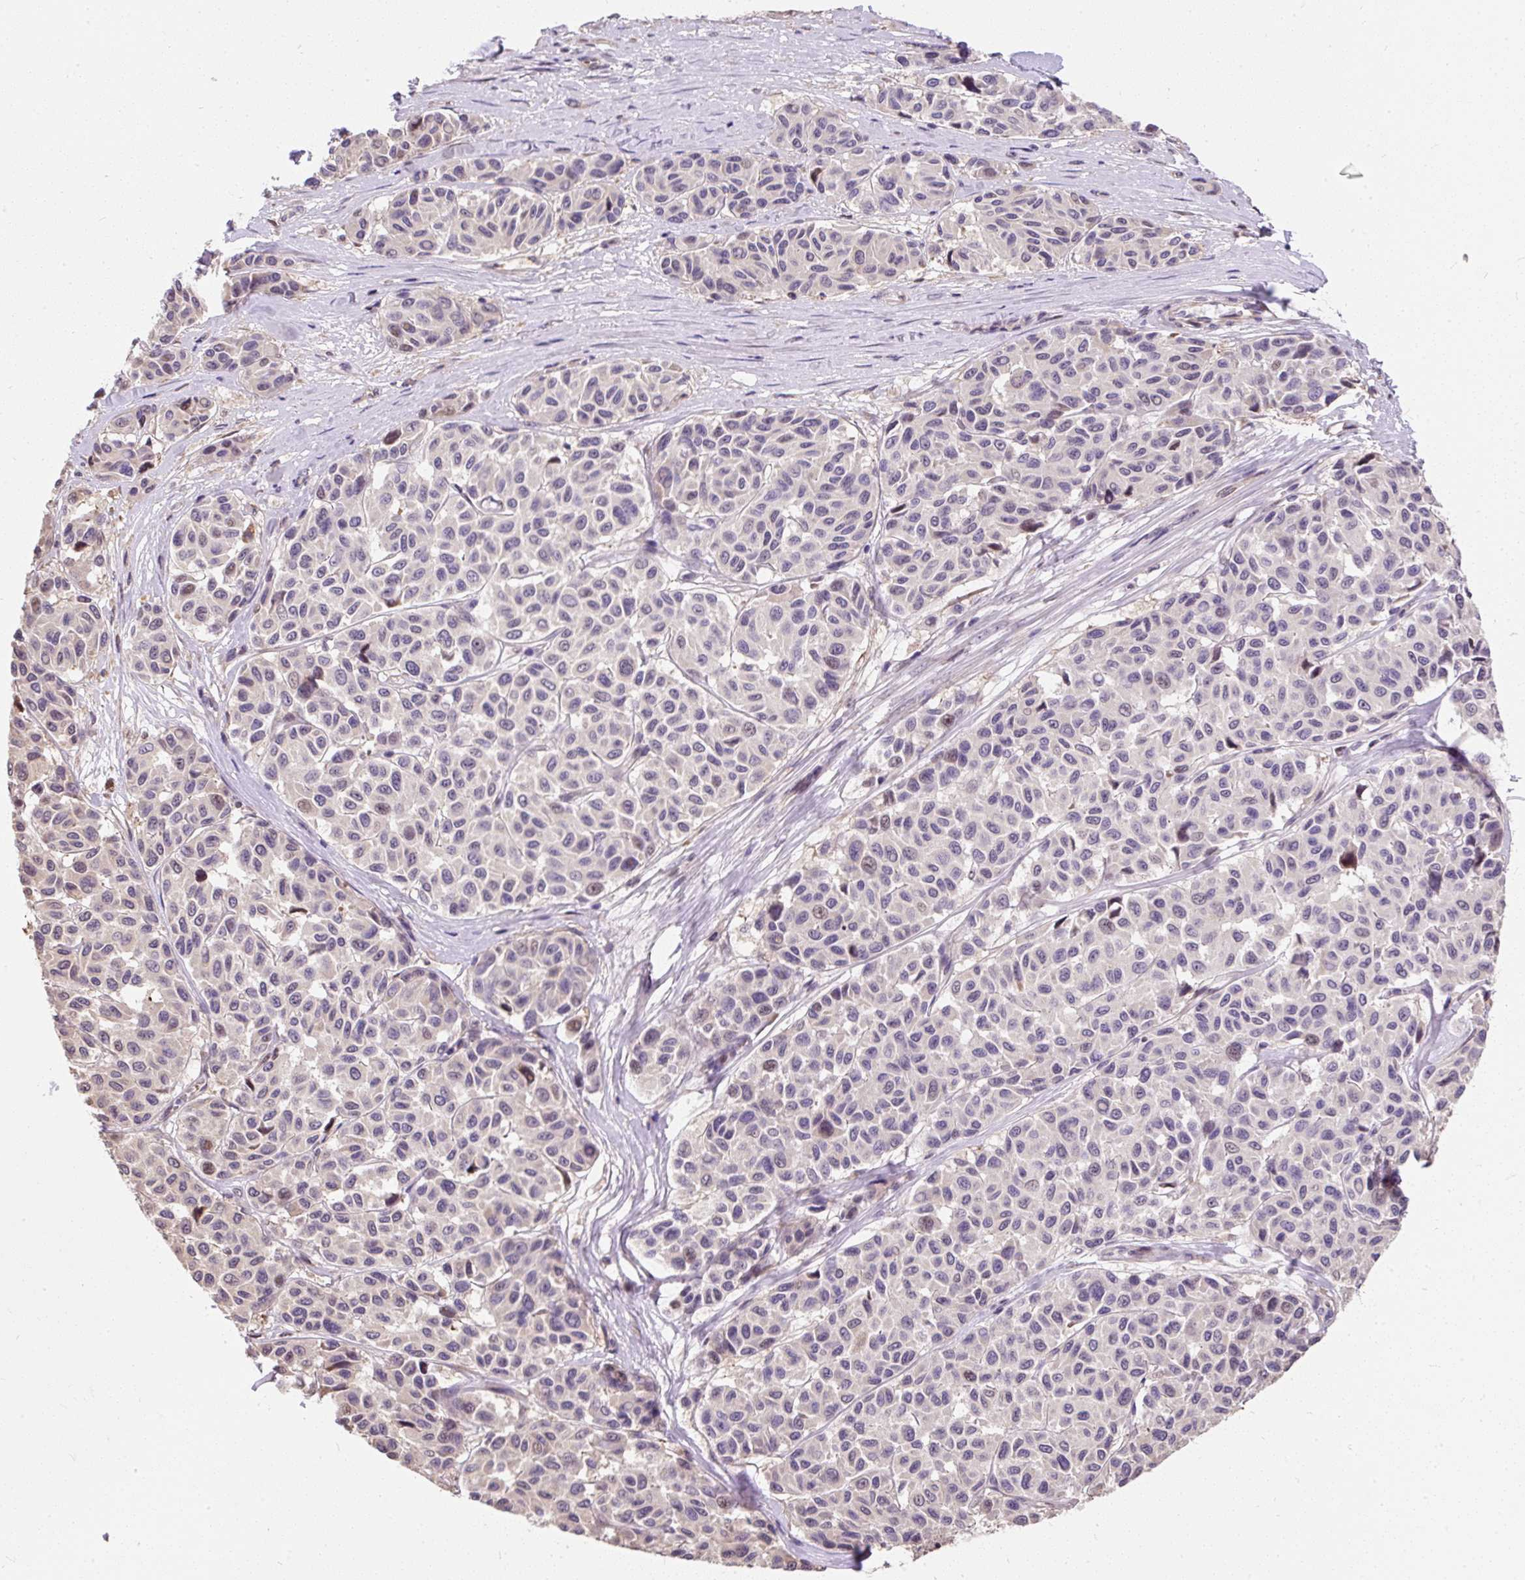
{"staining": {"intensity": "weak", "quantity": "<25%", "location": "nuclear"}, "tissue": "melanoma", "cell_type": "Tumor cells", "image_type": "cancer", "snomed": [{"axis": "morphology", "description": "Malignant melanoma, NOS"}, {"axis": "topography", "description": "Skin"}], "caption": "Tumor cells are negative for protein expression in human melanoma.", "gene": "PUS7L", "patient": {"sex": "female", "age": 66}}